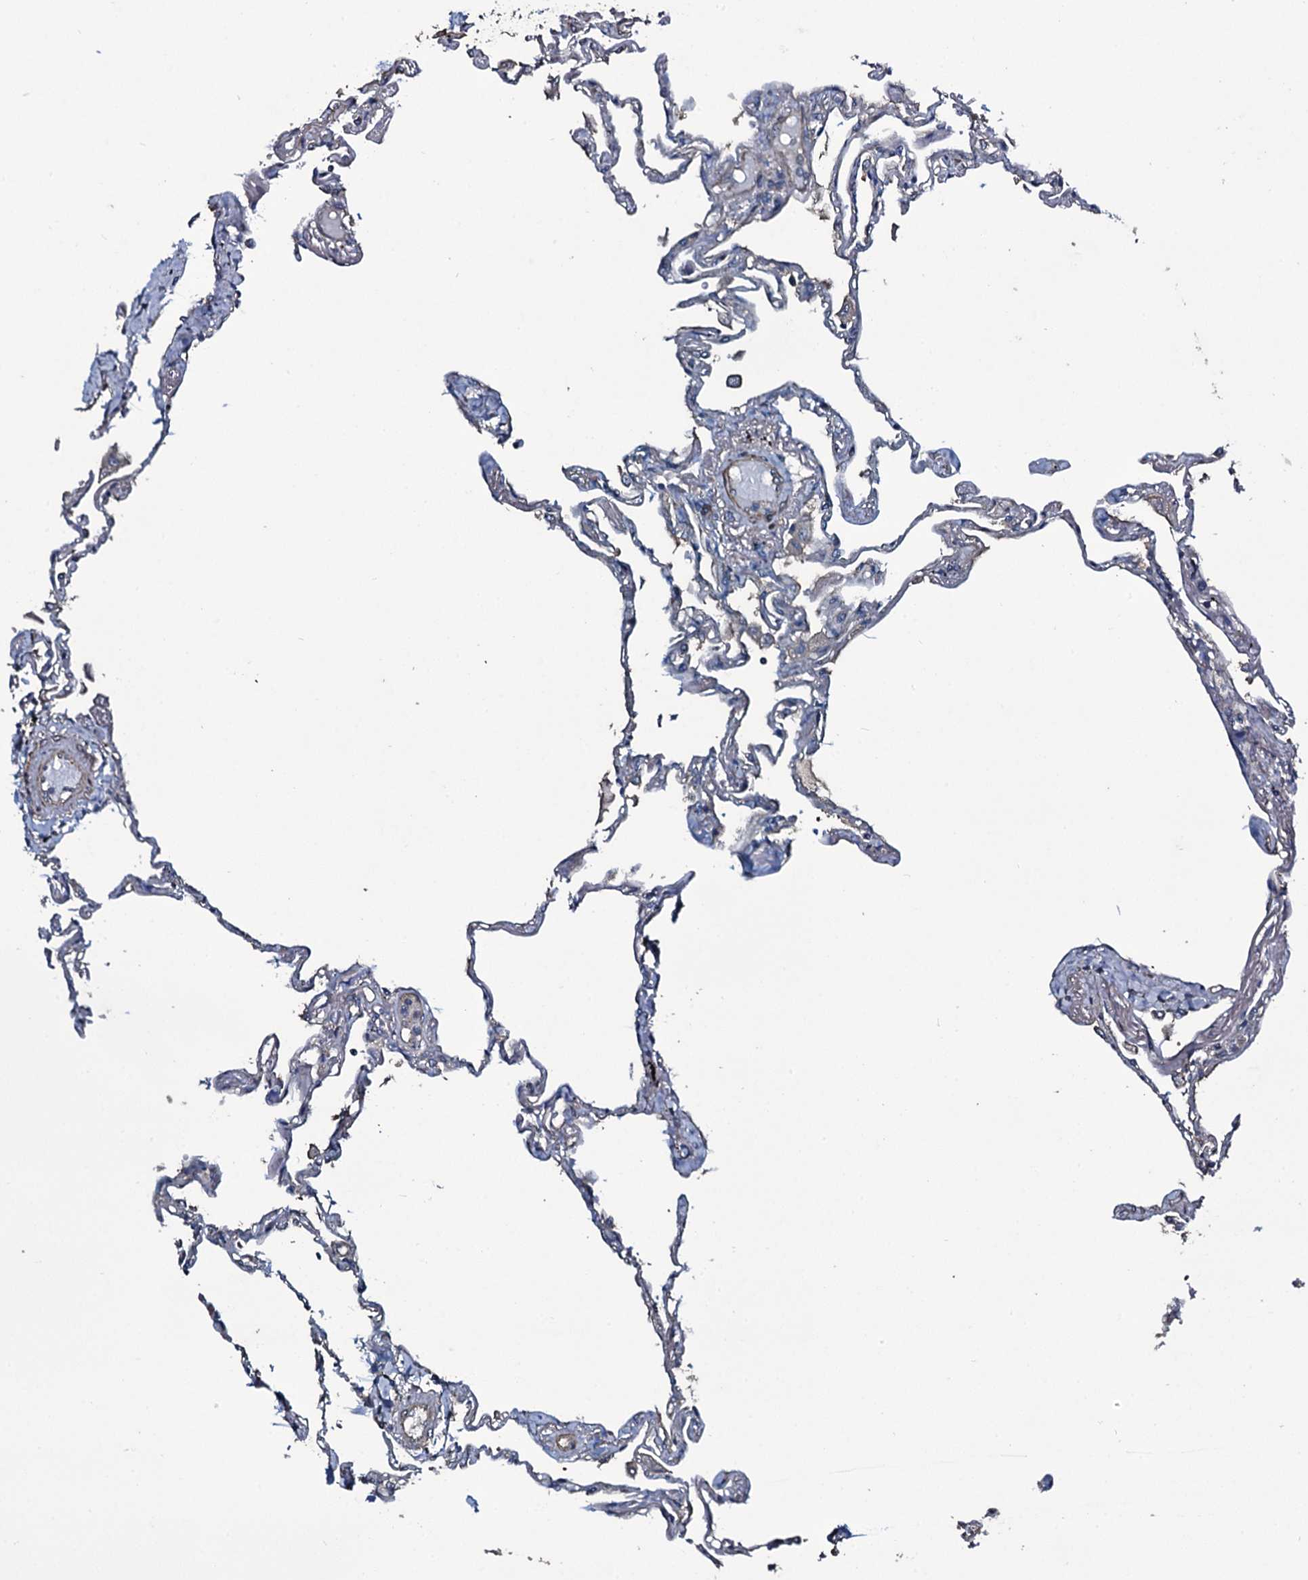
{"staining": {"intensity": "negative", "quantity": "none", "location": "none"}, "tissue": "lung", "cell_type": "Alveolar cells", "image_type": "normal", "snomed": [{"axis": "morphology", "description": "Normal tissue, NOS"}, {"axis": "topography", "description": "Lung"}], "caption": "Photomicrograph shows no significant protein staining in alveolar cells of normal lung.", "gene": "WIPF3", "patient": {"sex": "female", "age": 67}}